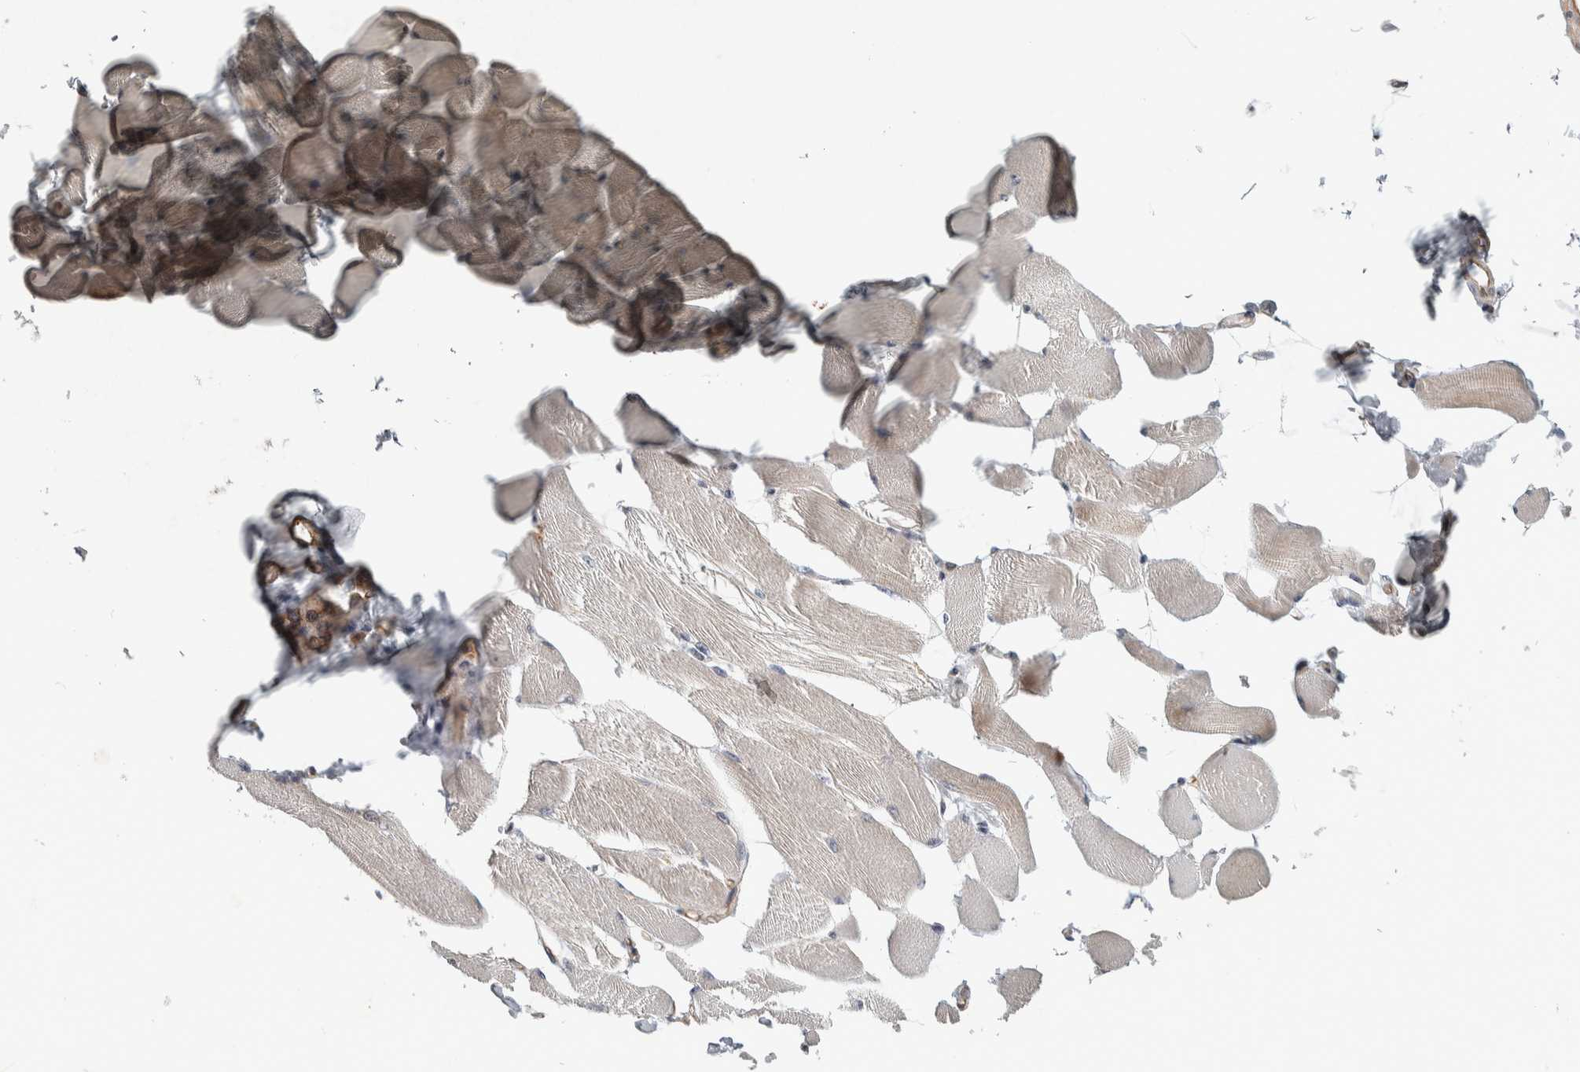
{"staining": {"intensity": "weak", "quantity": "25%-75%", "location": "cytoplasmic/membranous"}, "tissue": "skeletal muscle", "cell_type": "Myocytes", "image_type": "normal", "snomed": [{"axis": "morphology", "description": "Normal tissue, NOS"}, {"axis": "topography", "description": "Skeletal muscle"}, {"axis": "topography", "description": "Peripheral nerve tissue"}], "caption": "This is a micrograph of IHC staining of unremarkable skeletal muscle, which shows weak positivity in the cytoplasmic/membranous of myocytes.", "gene": "TBC1D31", "patient": {"sex": "female", "age": 84}}